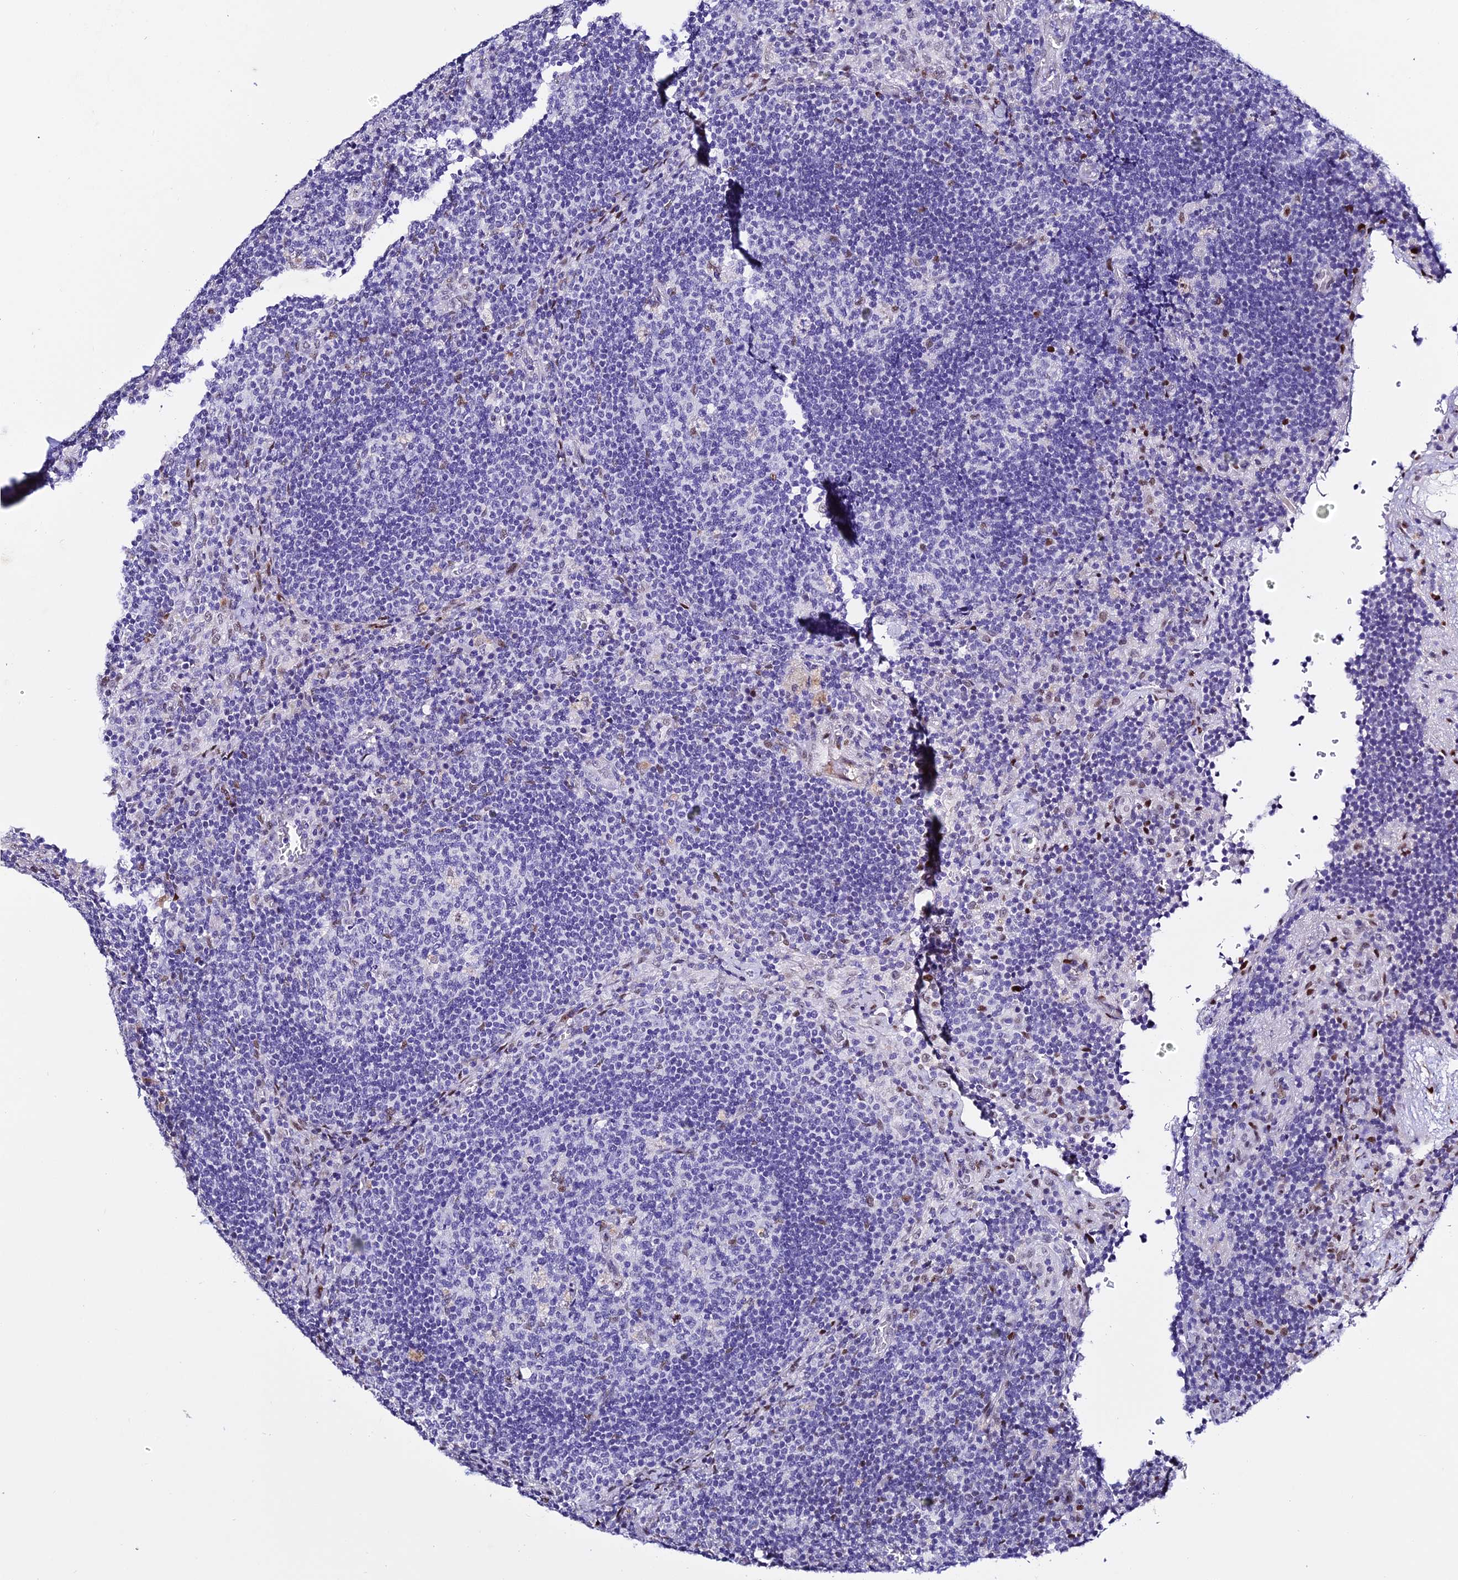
{"staining": {"intensity": "weak", "quantity": "<25%", "location": "nuclear"}, "tissue": "lymph node", "cell_type": "Germinal center cells", "image_type": "normal", "snomed": [{"axis": "morphology", "description": "Normal tissue, NOS"}, {"axis": "topography", "description": "Lymph node"}], "caption": "This is an immunohistochemistry (IHC) histopathology image of benign human lymph node. There is no staining in germinal center cells.", "gene": "POFUT2", "patient": {"sex": "male", "age": 58}}